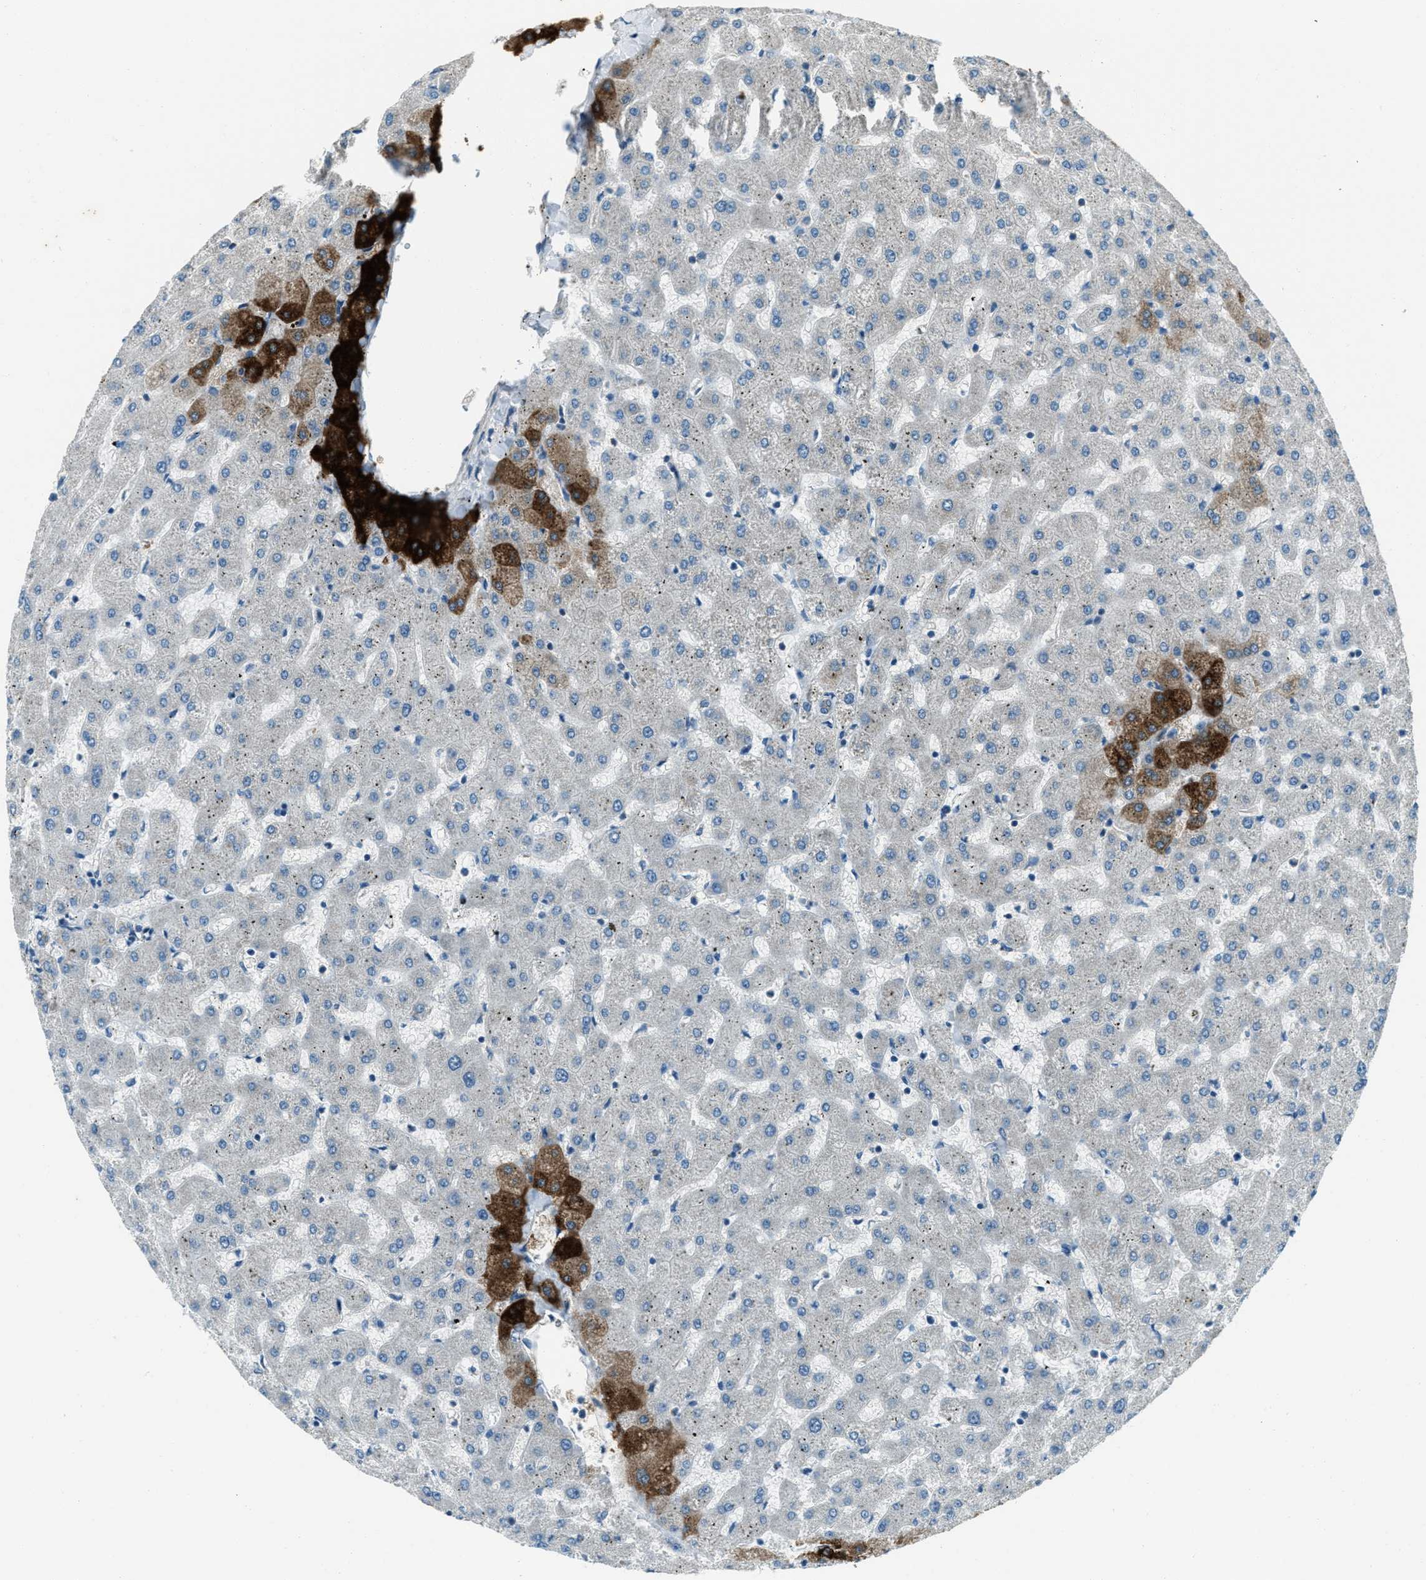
{"staining": {"intensity": "weak", "quantity": "<25%", "location": "cytoplasmic/membranous"}, "tissue": "liver", "cell_type": "Cholangiocytes", "image_type": "normal", "snomed": [{"axis": "morphology", "description": "Normal tissue, NOS"}, {"axis": "topography", "description": "Liver"}], "caption": "Immunohistochemistry photomicrograph of benign liver stained for a protein (brown), which demonstrates no positivity in cholangiocytes.", "gene": "SVIL", "patient": {"sex": "female", "age": 63}}